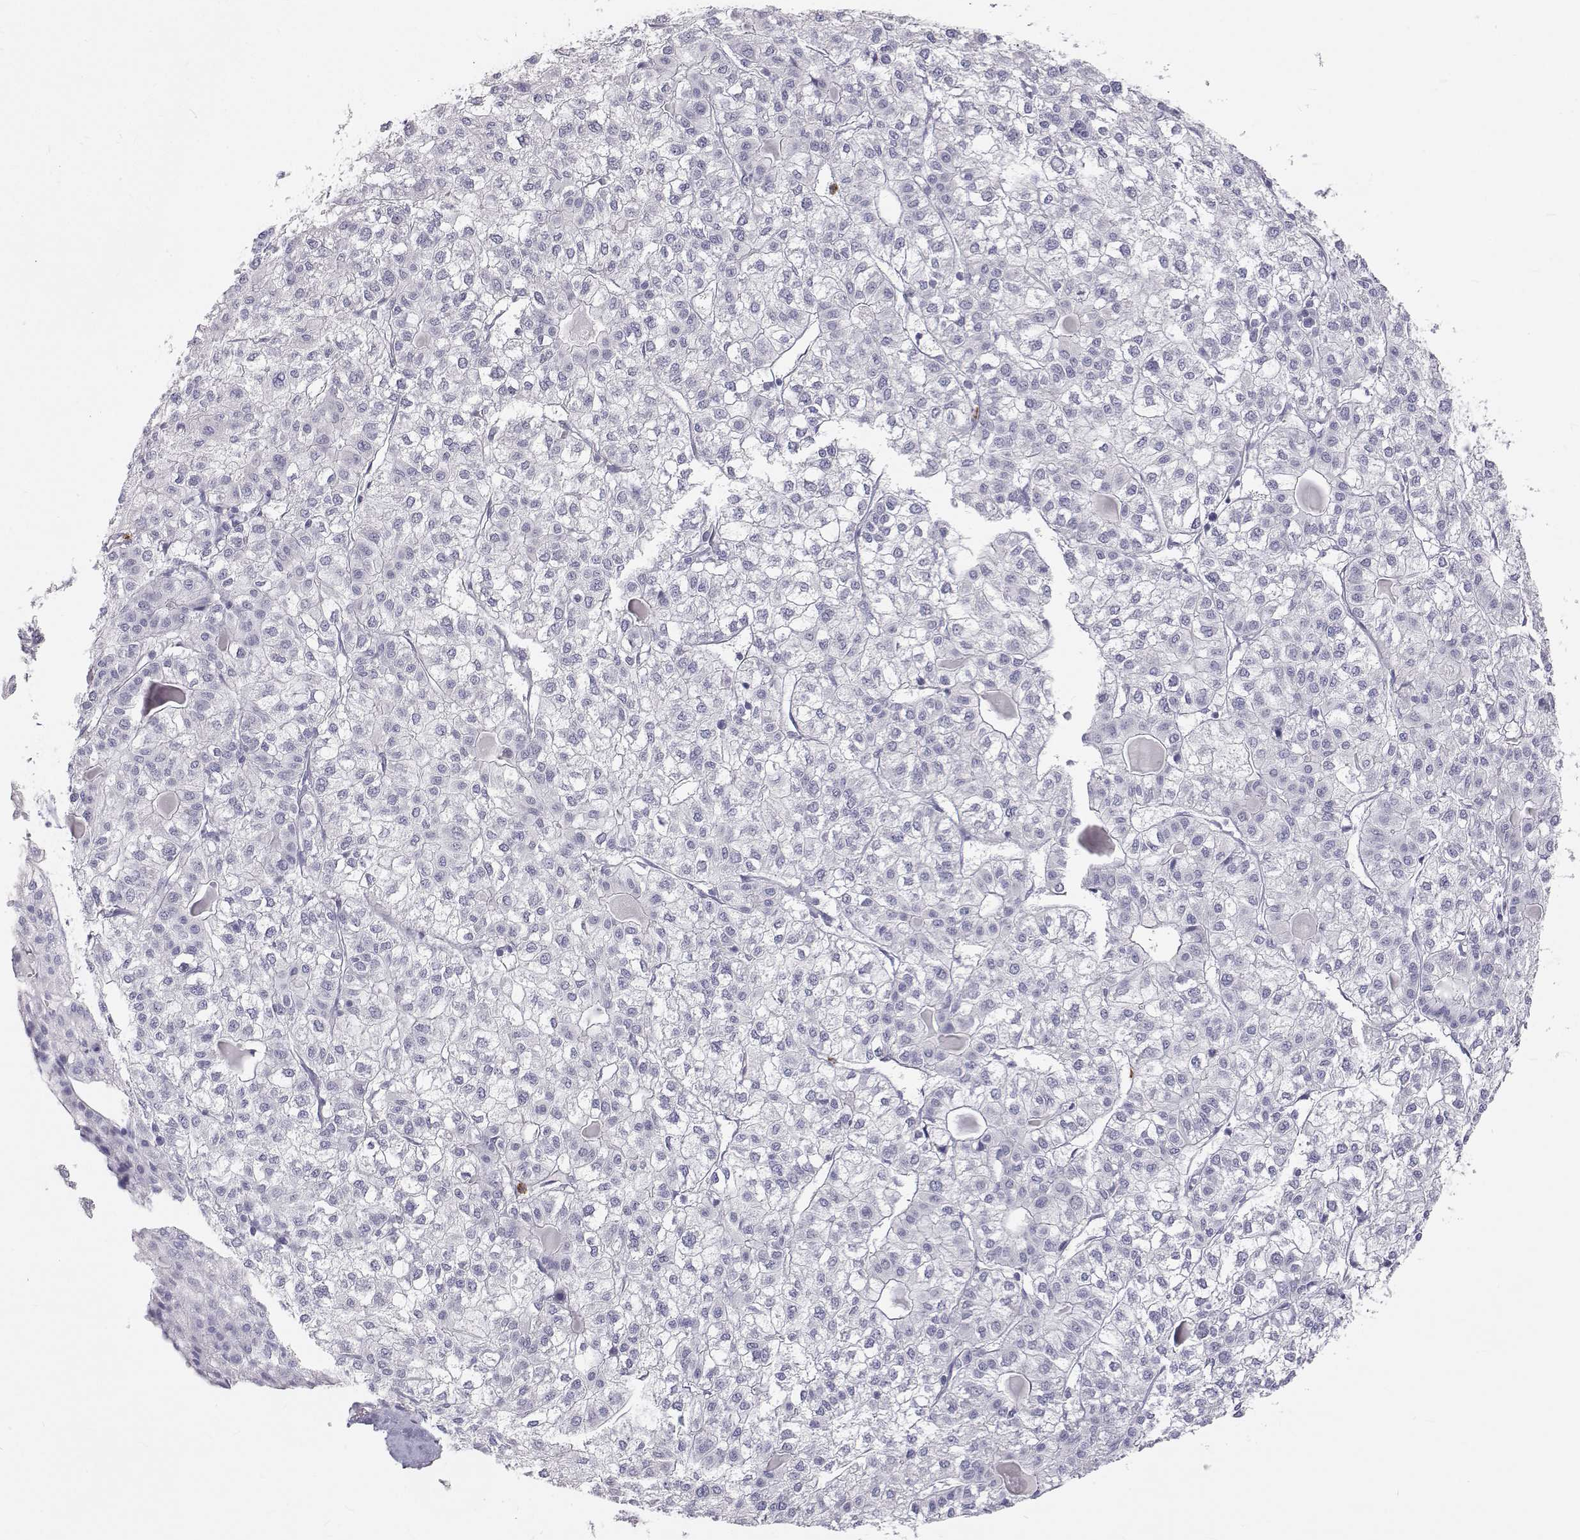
{"staining": {"intensity": "negative", "quantity": "none", "location": "none"}, "tissue": "liver cancer", "cell_type": "Tumor cells", "image_type": "cancer", "snomed": [{"axis": "morphology", "description": "Carcinoma, Hepatocellular, NOS"}, {"axis": "topography", "description": "Liver"}], "caption": "Immunohistochemistry of human liver cancer (hepatocellular carcinoma) shows no expression in tumor cells.", "gene": "SFTPB", "patient": {"sex": "female", "age": 43}}